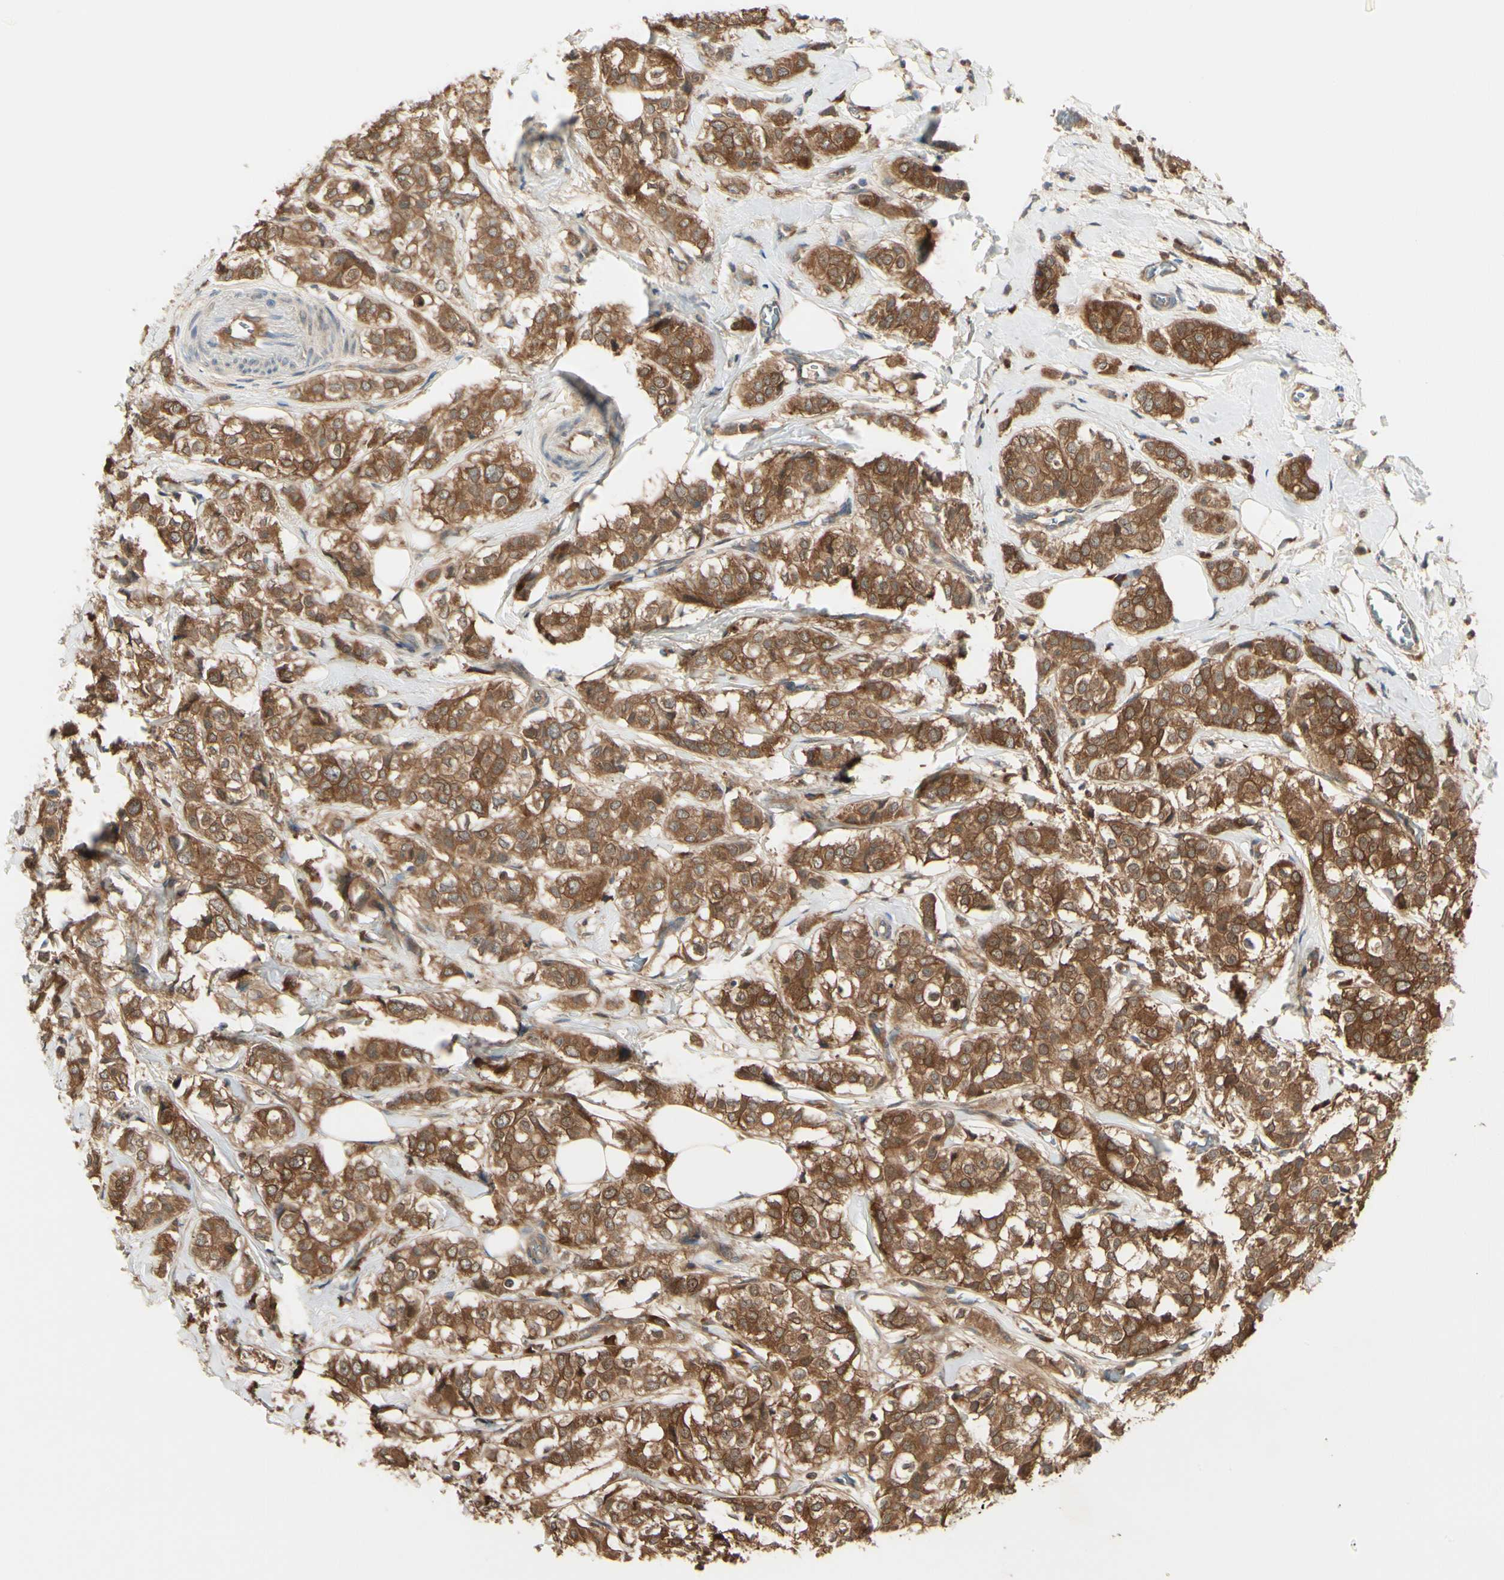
{"staining": {"intensity": "strong", "quantity": ">75%", "location": "cytoplasmic/membranous"}, "tissue": "breast cancer", "cell_type": "Tumor cells", "image_type": "cancer", "snomed": [{"axis": "morphology", "description": "Lobular carcinoma"}, {"axis": "topography", "description": "Breast"}], "caption": "Protein expression analysis of human lobular carcinoma (breast) reveals strong cytoplasmic/membranous staining in about >75% of tumor cells. The staining was performed using DAB to visualize the protein expression in brown, while the nuclei were stained in blue with hematoxylin (Magnification: 20x).", "gene": "NME1-NME2", "patient": {"sex": "female", "age": 60}}